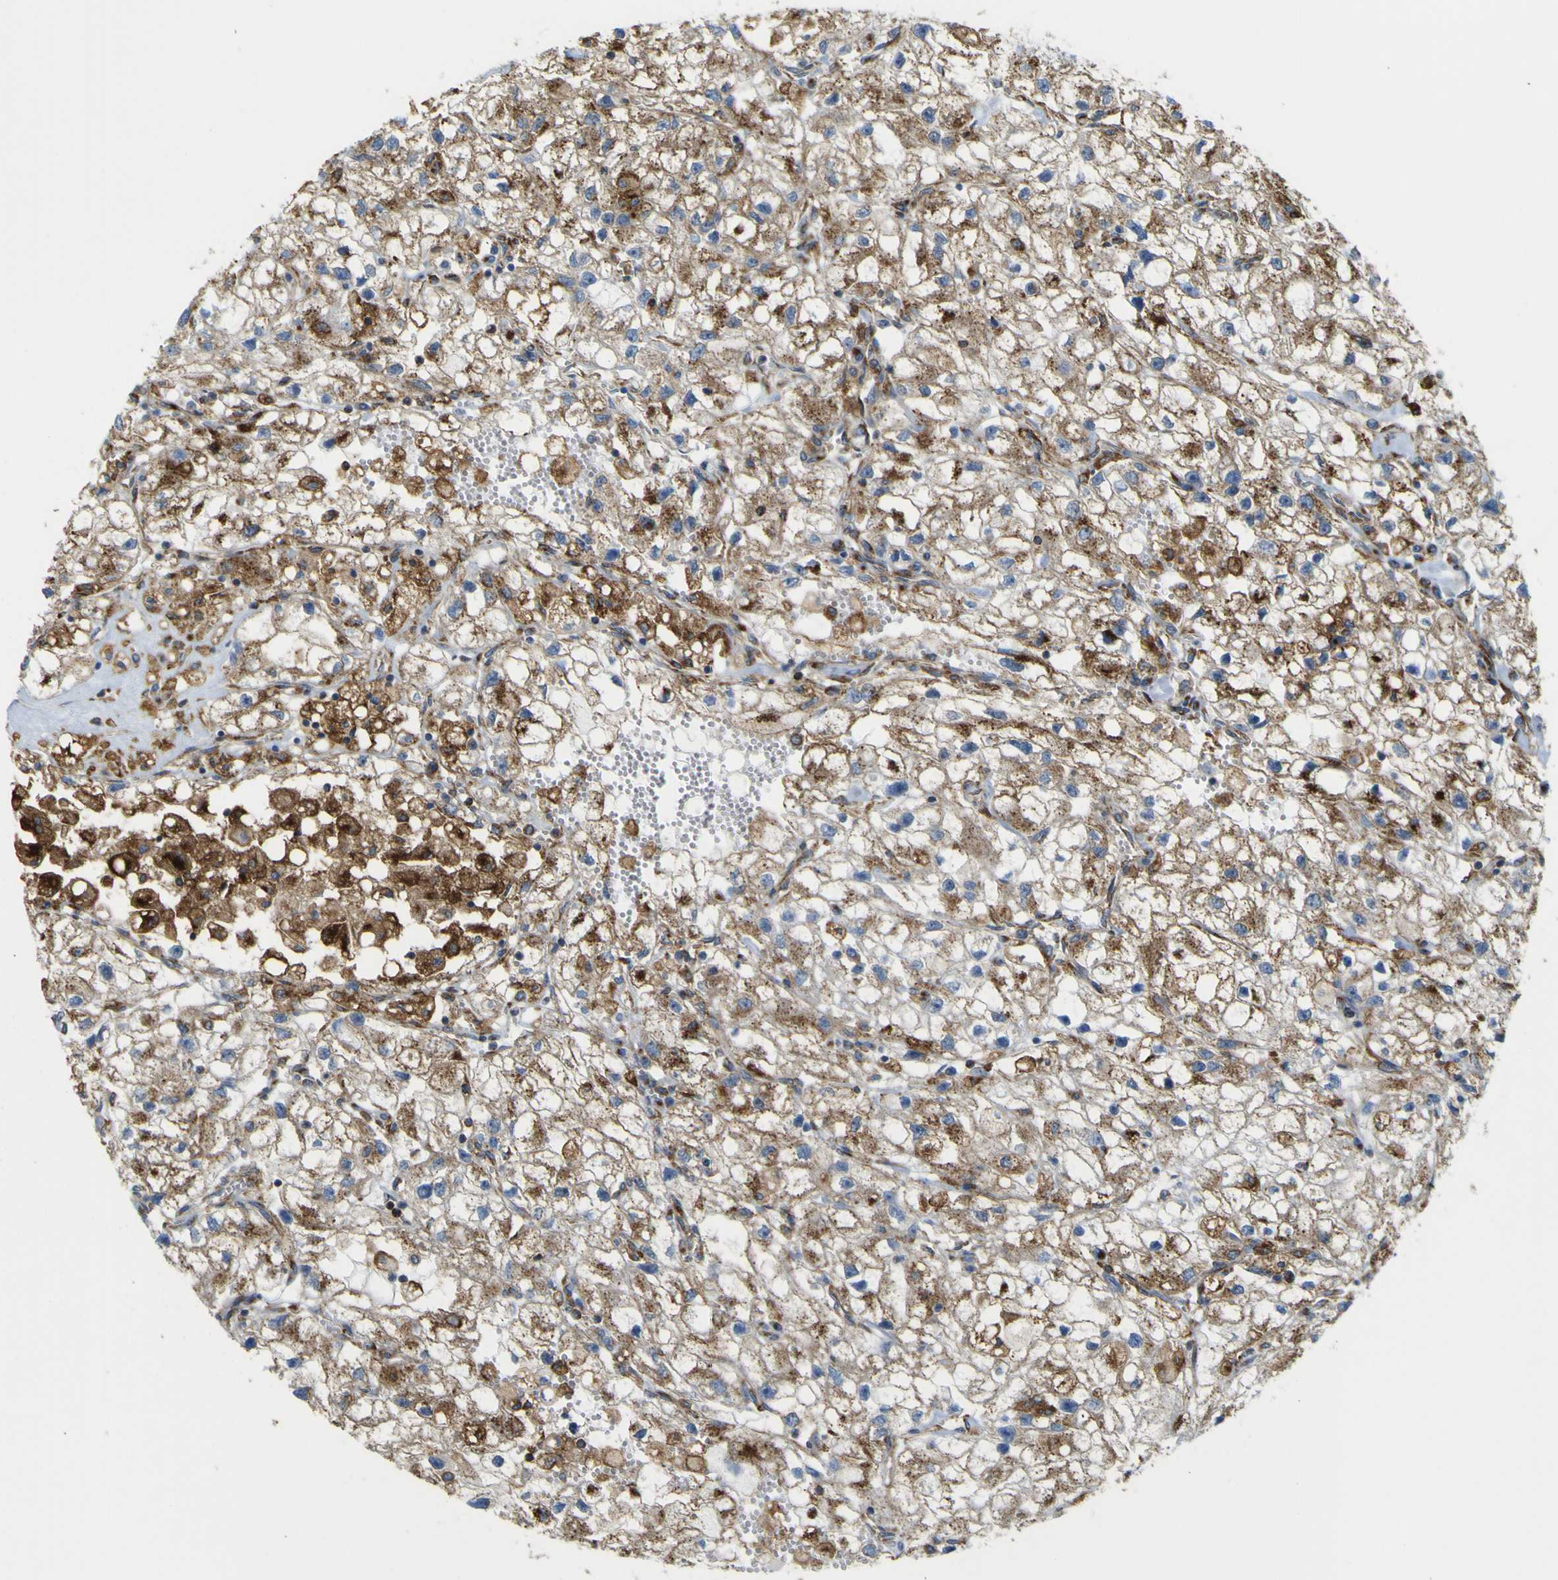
{"staining": {"intensity": "moderate", "quantity": ">75%", "location": "cytoplasmic/membranous"}, "tissue": "renal cancer", "cell_type": "Tumor cells", "image_type": "cancer", "snomed": [{"axis": "morphology", "description": "Adenocarcinoma, NOS"}, {"axis": "topography", "description": "Kidney"}], "caption": "Renal cancer (adenocarcinoma) stained for a protein reveals moderate cytoplasmic/membranous positivity in tumor cells.", "gene": "IGF2R", "patient": {"sex": "female", "age": 70}}